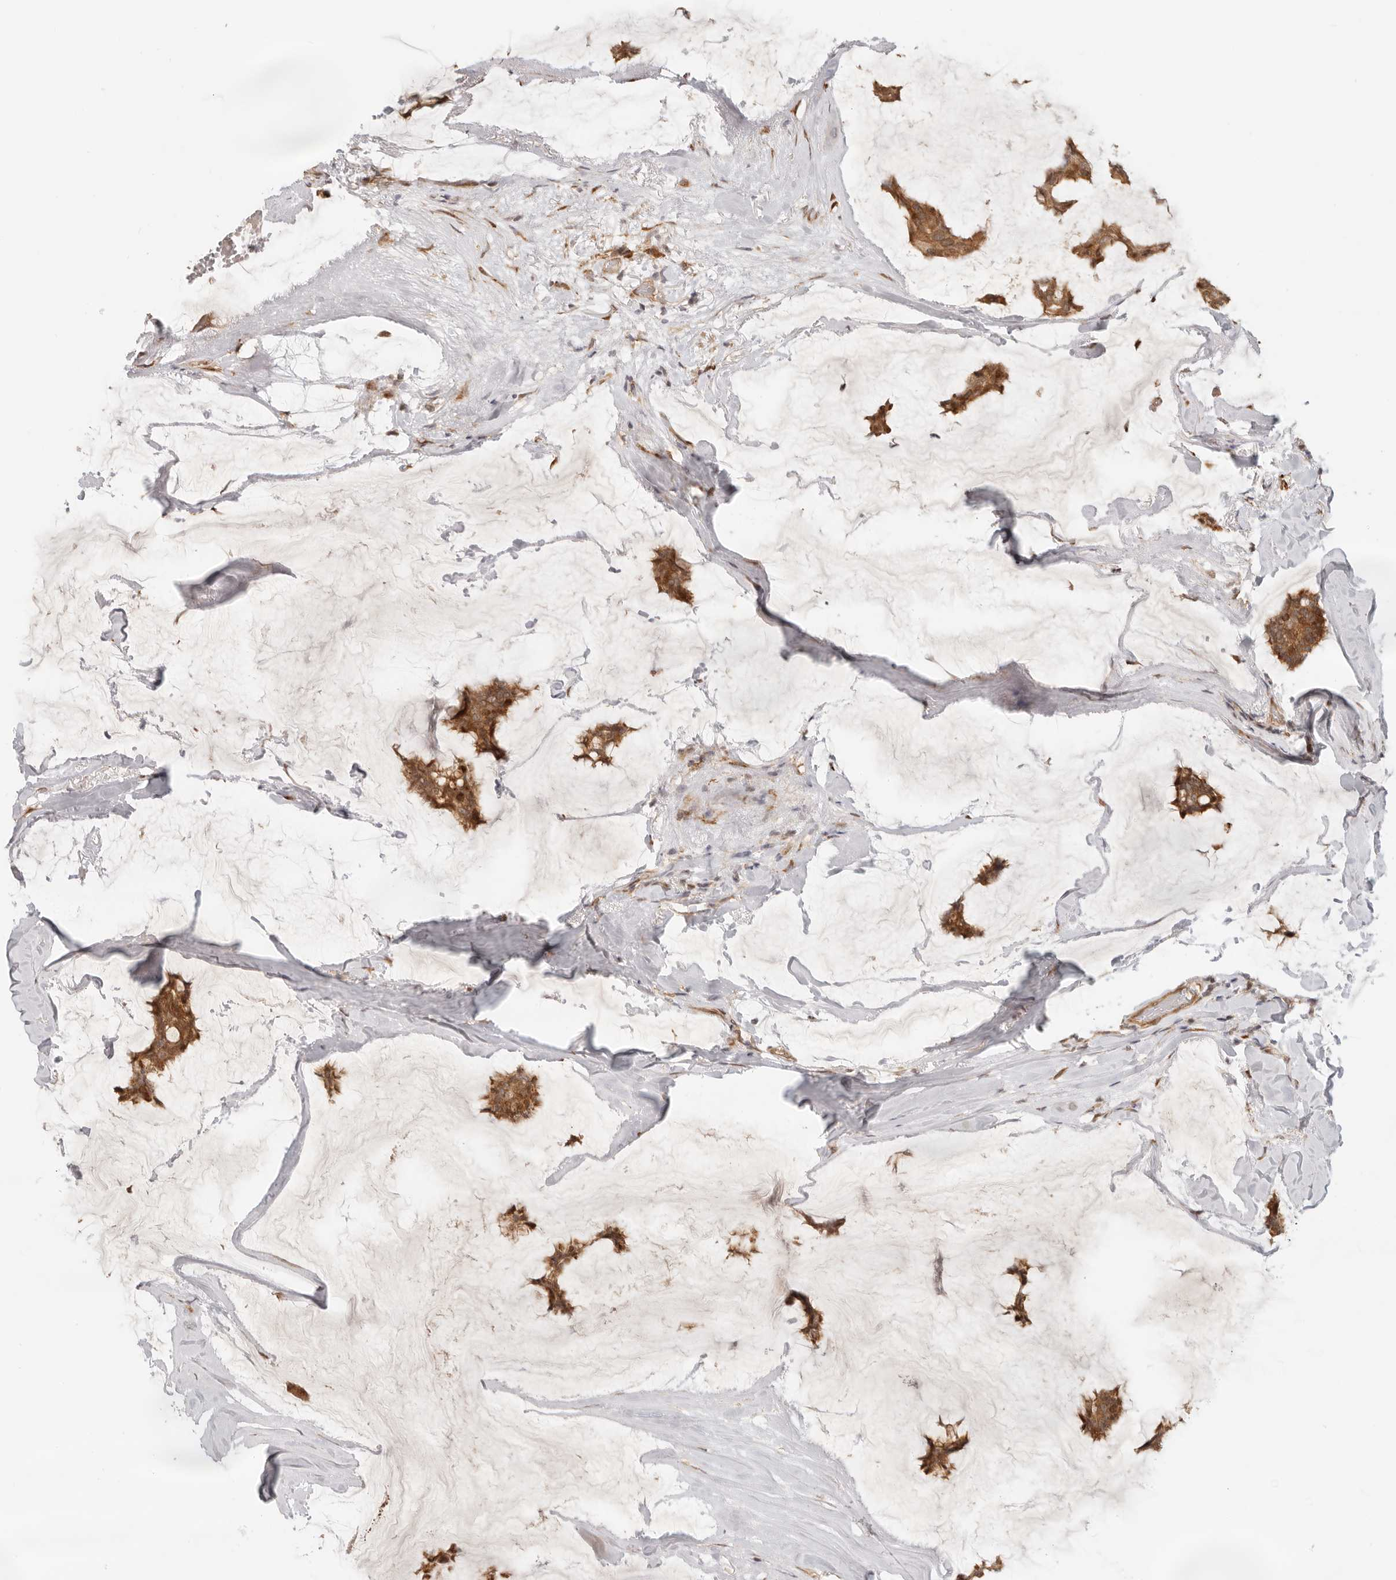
{"staining": {"intensity": "moderate", "quantity": ">75%", "location": "cytoplasmic/membranous"}, "tissue": "breast cancer", "cell_type": "Tumor cells", "image_type": "cancer", "snomed": [{"axis": "morphology", "description": "Duct carcinoma"}, {"axis": "topography", "description": "Breast"}], "caption": "Tumor cells show medium levels of moderate cytoplasmic/membranous positivity in approximately >75% of cells in breast cancer. (brown staining indicates protein expression, while blue staining denotes nuclei).", "gene": "TUFT1", "patient": {"sex": "female", "age": 93}}